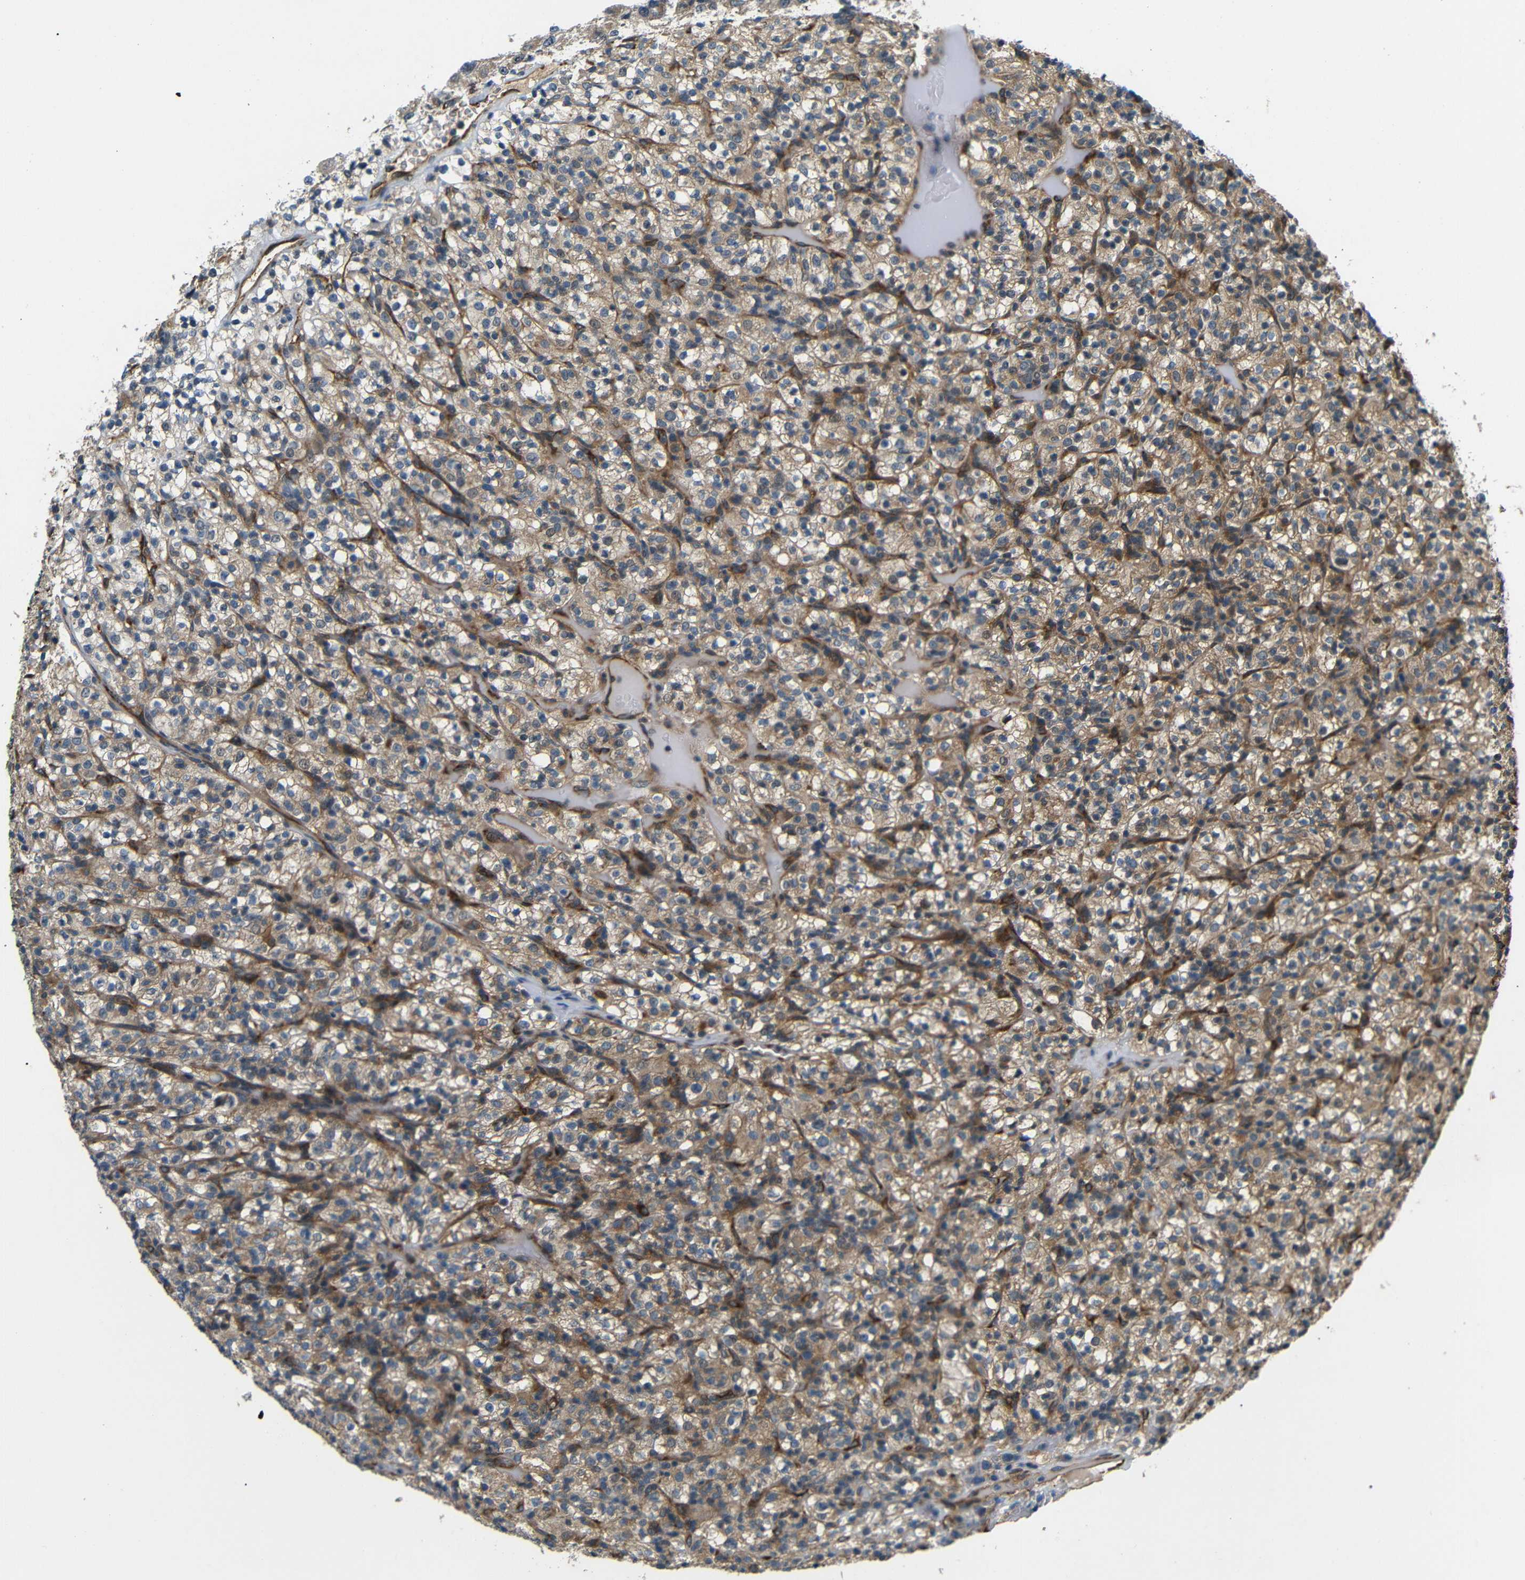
{"staining": {"intensity": "moderate", "quantity": ">75%", "location": "cytoplasmic/membranous"}, "tissue": "renal cancer", "cell_type": "Tumor cells", "image_type": "cancer", "snomed": [{"axis": "morphology", "description": "Normal tissue, NOS"}, {"axis": "morphology", "description": "Adenocarcinoma, NOS"}, {"axis": "topography", "description": "Kidney"}], "caption": "Brown immunohistochemical staining in renal adenocarcinoma exhibits moderate cytoplasmic/membranous positivity in about >75% of tumor cells. The protein of interest is stained brown, and the nuclei are stained in blue (DAB (3,3'-diaminobenzidine) IHC with brightfield microscopy, high magnification).", "gene": "ATP7A", "patient": {"sex": "female", "age": 72}}